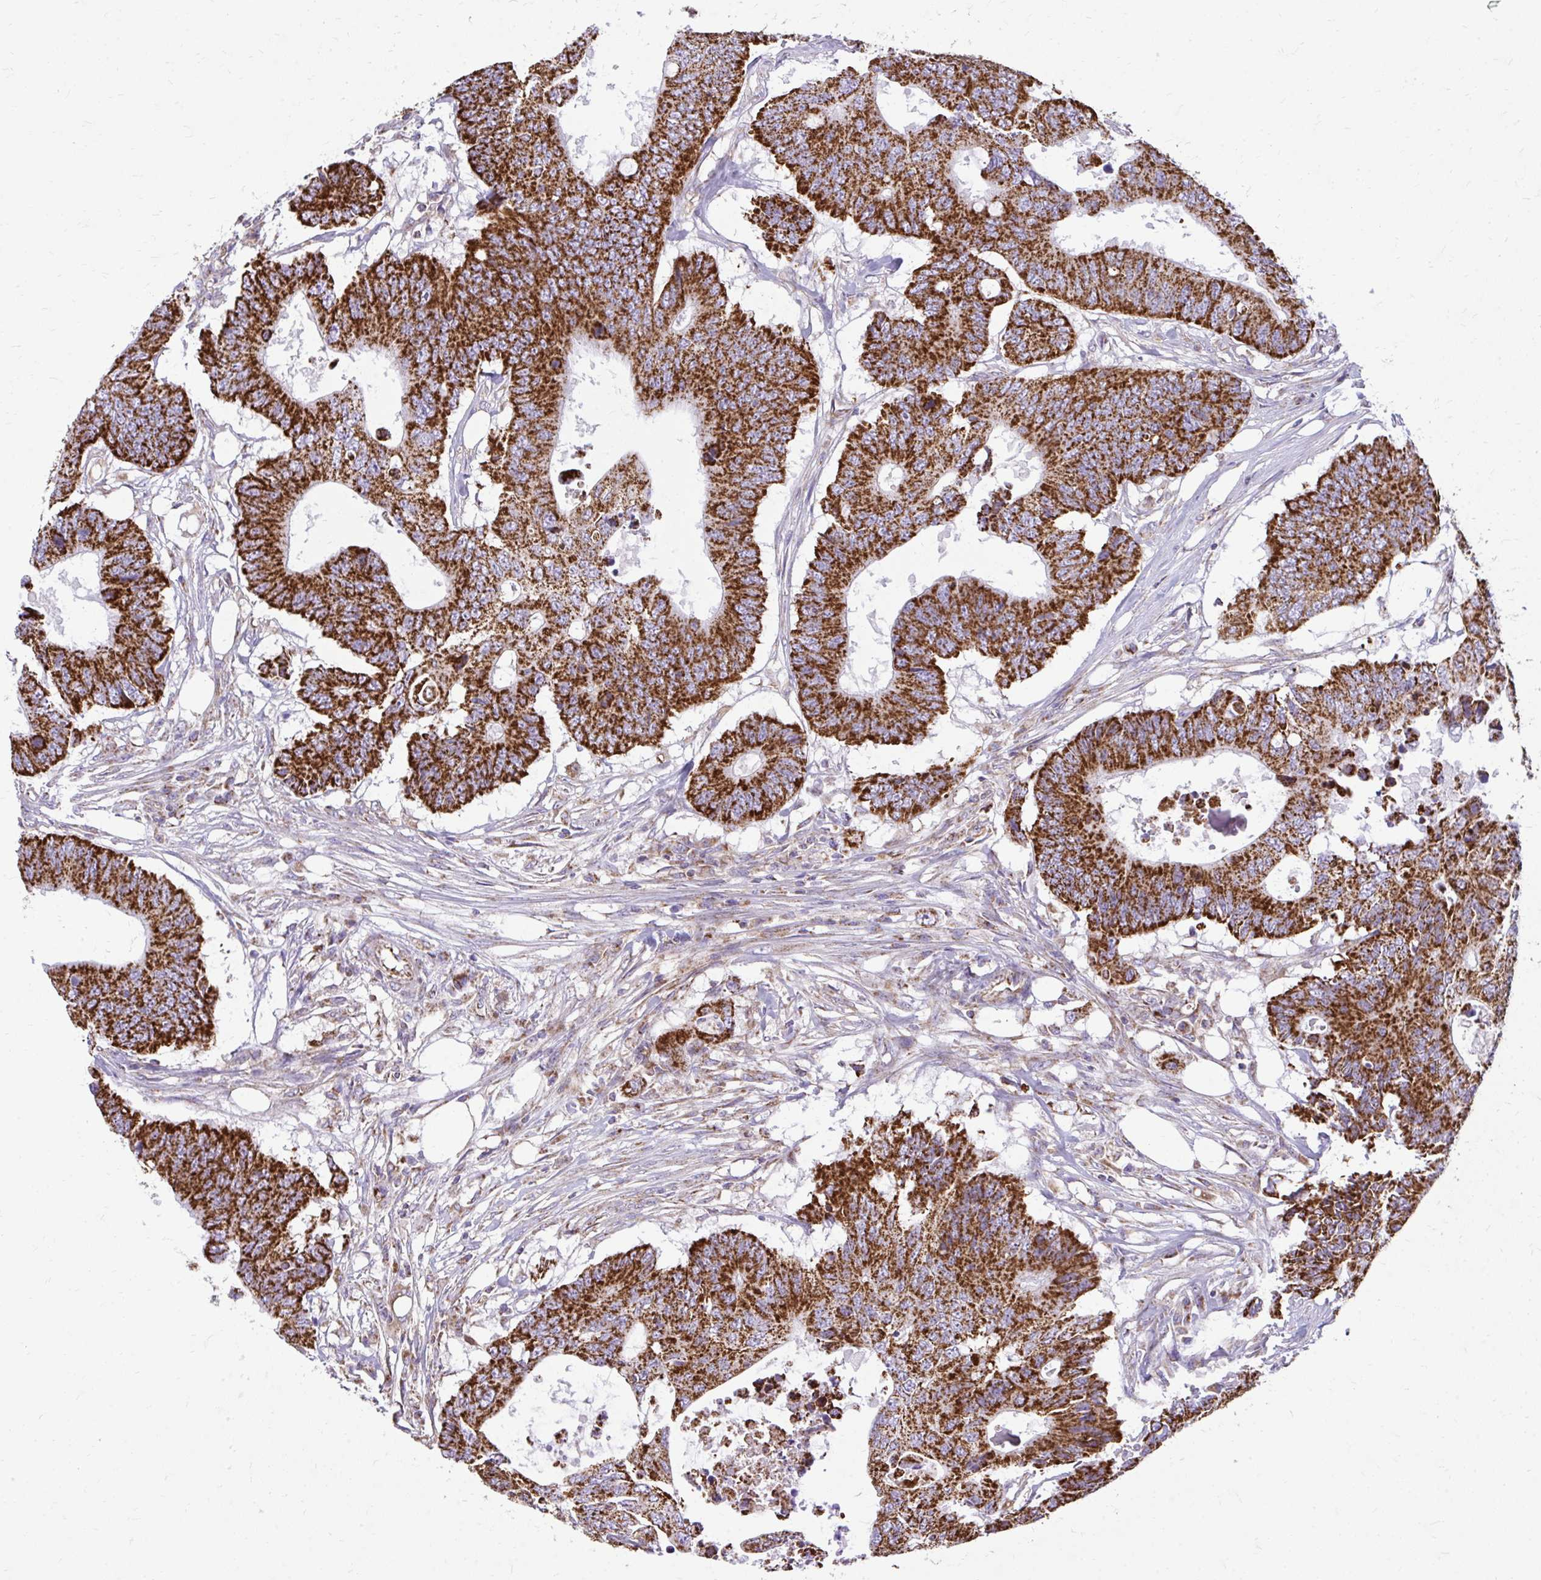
{"staining": {"intensity": "strong", "quantity": ">75%", "location": "cytoplasmic/membranous"}, "tissue": "colorectal cancer", "cell_type": "Tumor cells", "image_type": "cancer", "snomed": [{"axis": "morphology", "description": "Adenocarcinoma, NOS"}, {"axis": "topography", "description": "Colon"}], "caption": "Colorectal cancer (adenocarcinoma) was stained to show a protein in brown. There is high levels of strong cytoplasmic/membranous staining in about >75% of tumor cells.", "gene": "IFIT1", "patient": {"sex": "male", "age": 71}}